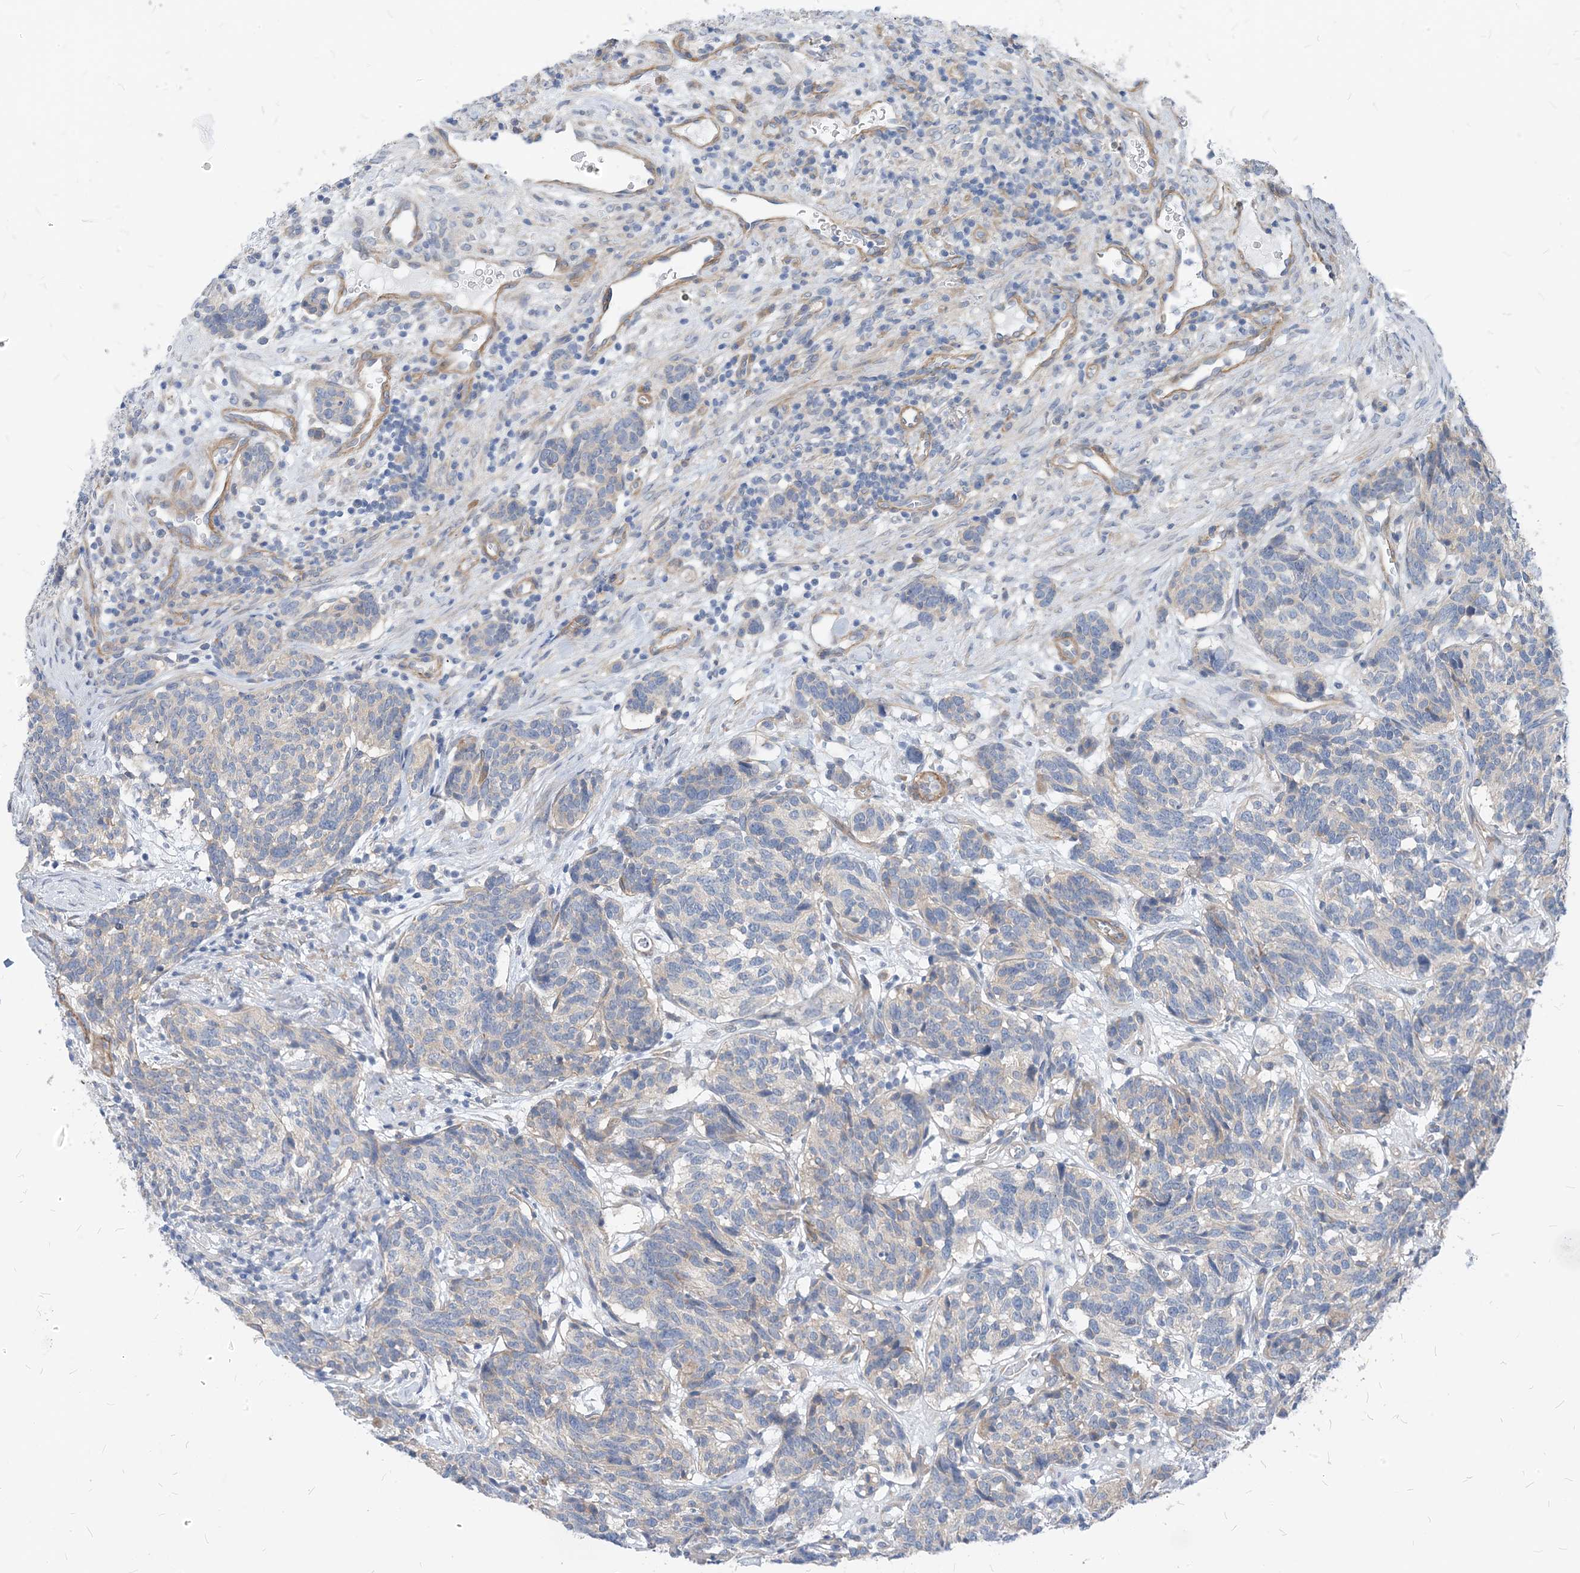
{"staining": {"intensity": "negative", "quantity": "none", "location": "none"}, "tissue": "carcinoid", "cell_type": "Tumor cells", "image_type": "cancer", "snomed": [{"axis": "morphology", "description": "Carcinoid, malignant, NOS"}, {"axis": "topography", "description": "Lung"}], "caption": "DAB immunohistochemical staining of human carcinoid (malignant) exhibits no significant expression in tumor cells.", "gene": "PLEKHA3", "patient": {"sex": "female", "age": 46}}